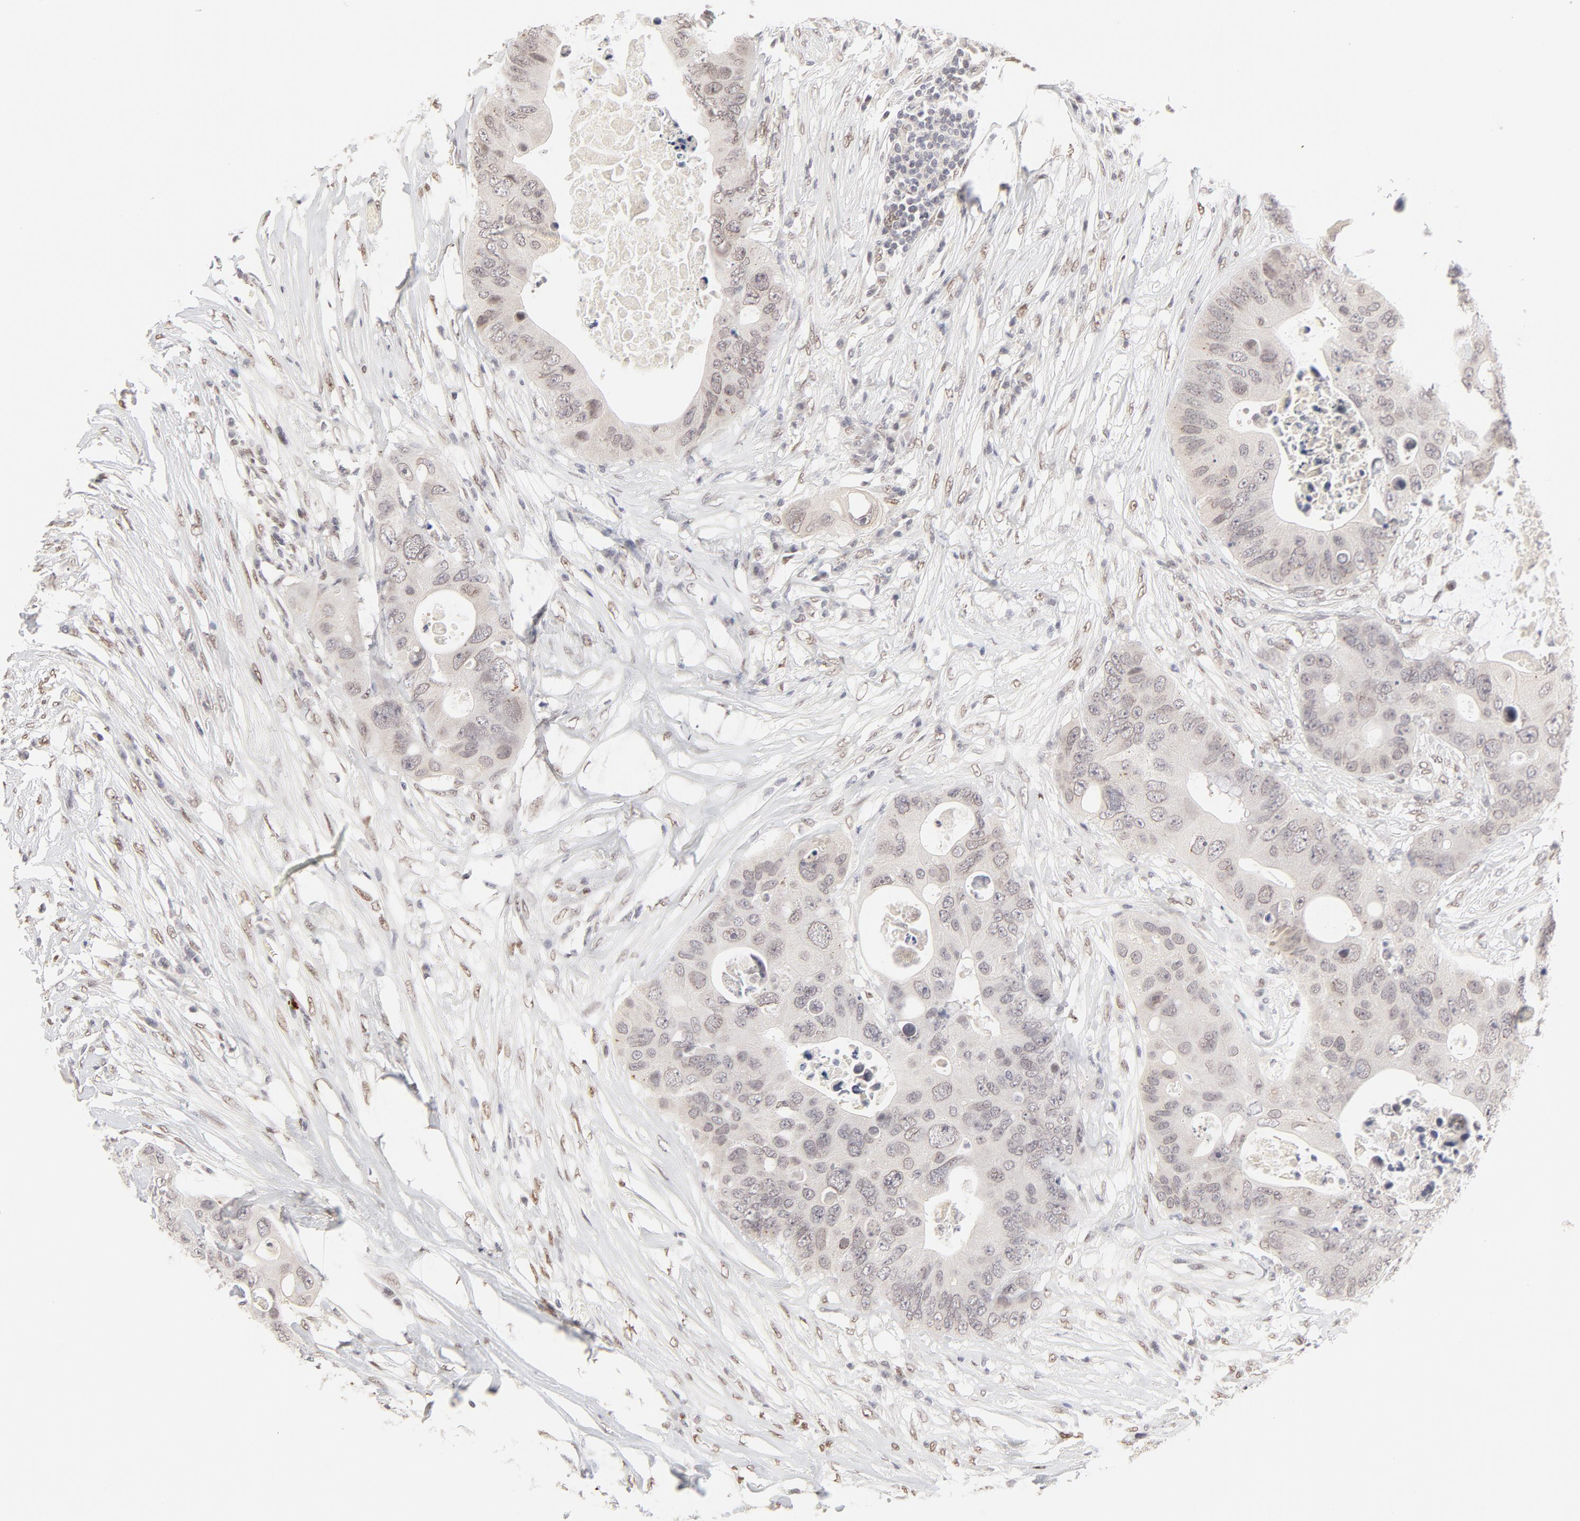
{"staining": {"intensity": "weak", "quantity": "<25%", "location": "nuclear"}, "tissue": "colorectal cancer", "cell_type": "Tumor cells", "image_type": "cancer", "snomed": [{"axis": "morphology", "description": "Adenocarcinoma, NOS"}, {"axis": "topography", "description": "Colon"}], "caption": "The photomicrograph reveals no staining of tumor cells in colorectal cancer (adenocarcinoma).", "gene": "PBX3", "patient": {"sex": "male", "age": 71}}